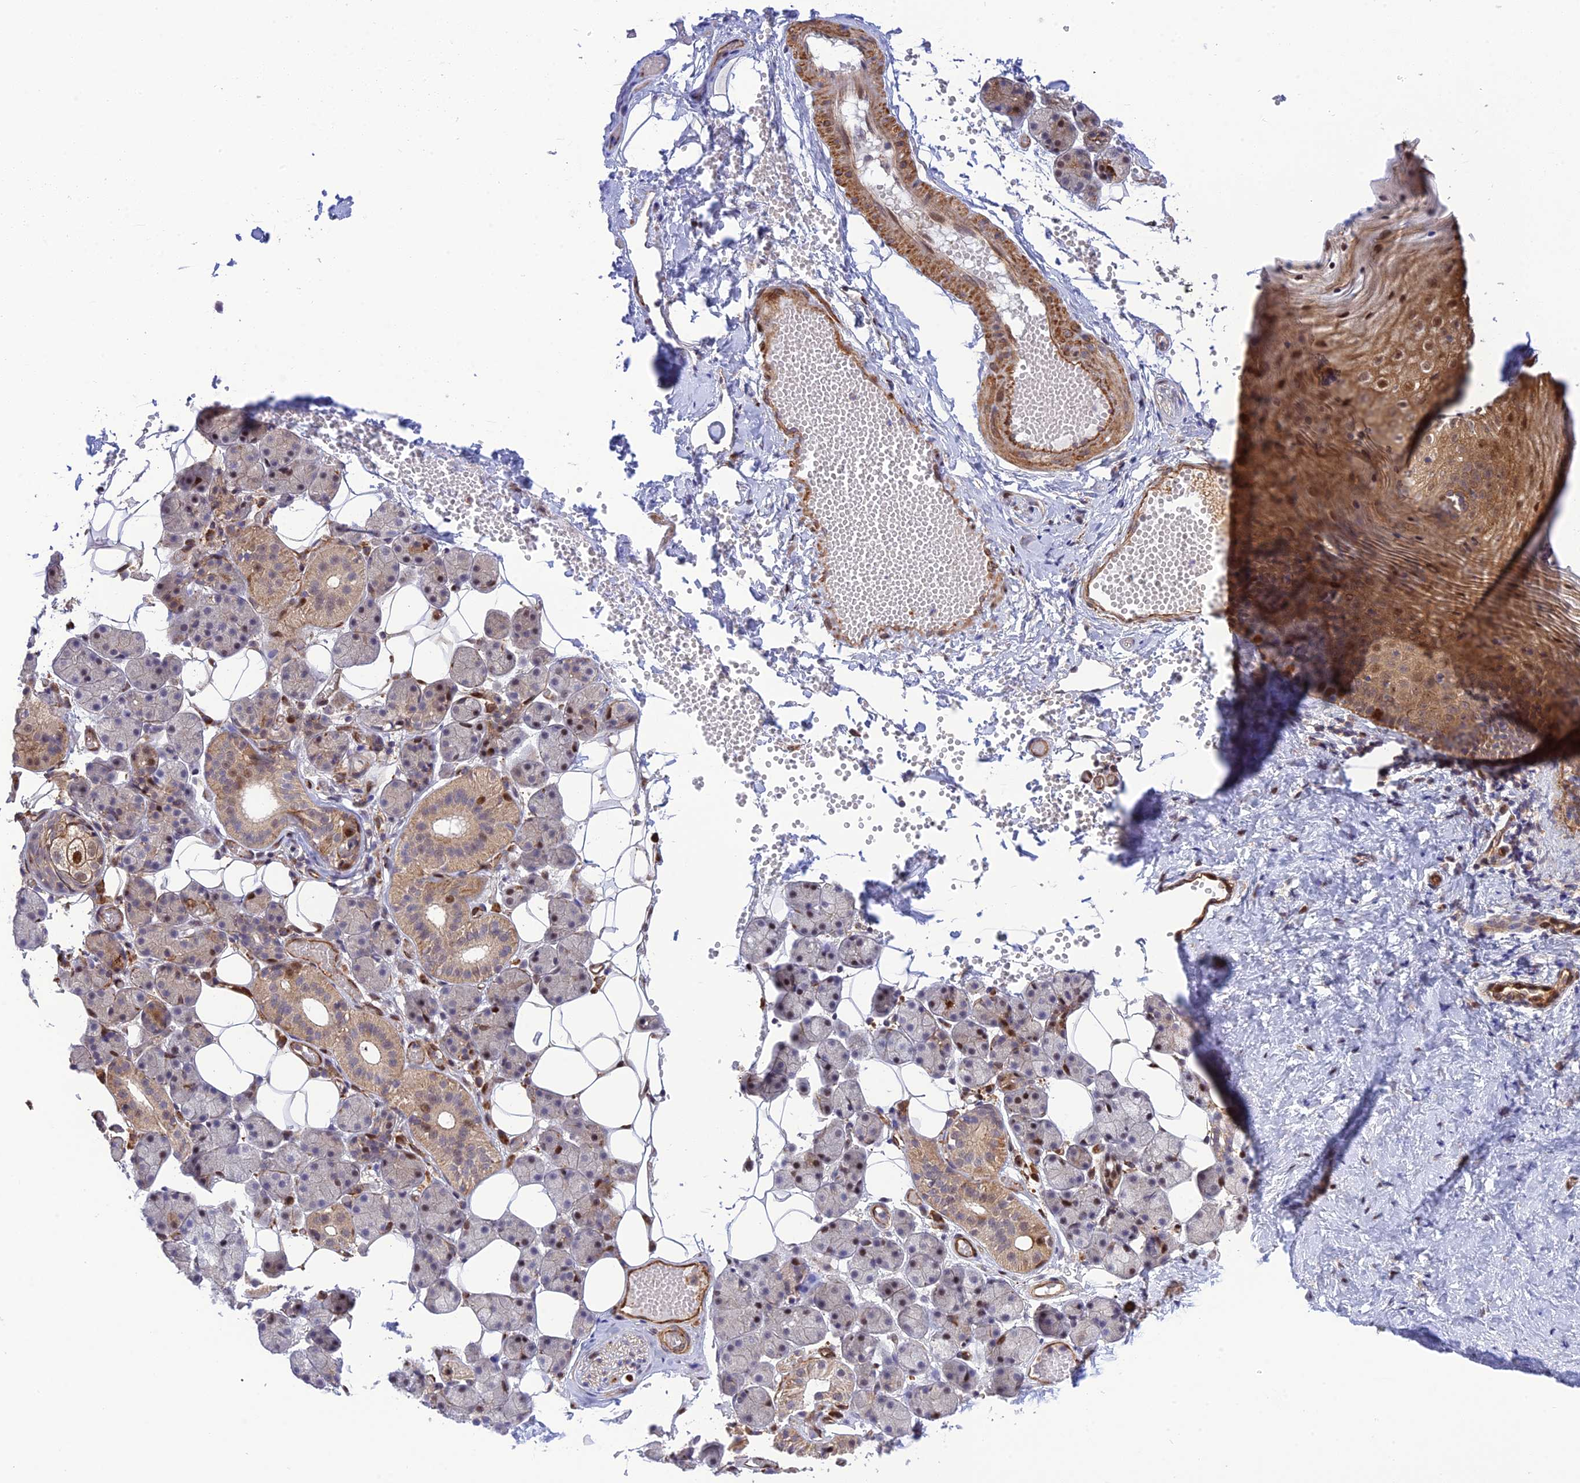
{"staining": {"intensity": "moderate", "quantity": "<25%", "location": "cytoplasmic/membranous,nuclear"}, "tissue": "salivary gland", "cell_type": "Glandular cells", "image_type": "normal", "snomed": [{"axis": "morphology", "description": "Normal tissue, NOS"}, {"axis": "topography", "description": "Salivary gland"}], "caption": "Moderate cytoplasmic/membranous,nuclear protein staining is identified in about <25% of glandular cells in salivary gland.", "gene": "ZNF584", "patient": {"sex": "female", "age": 33}}